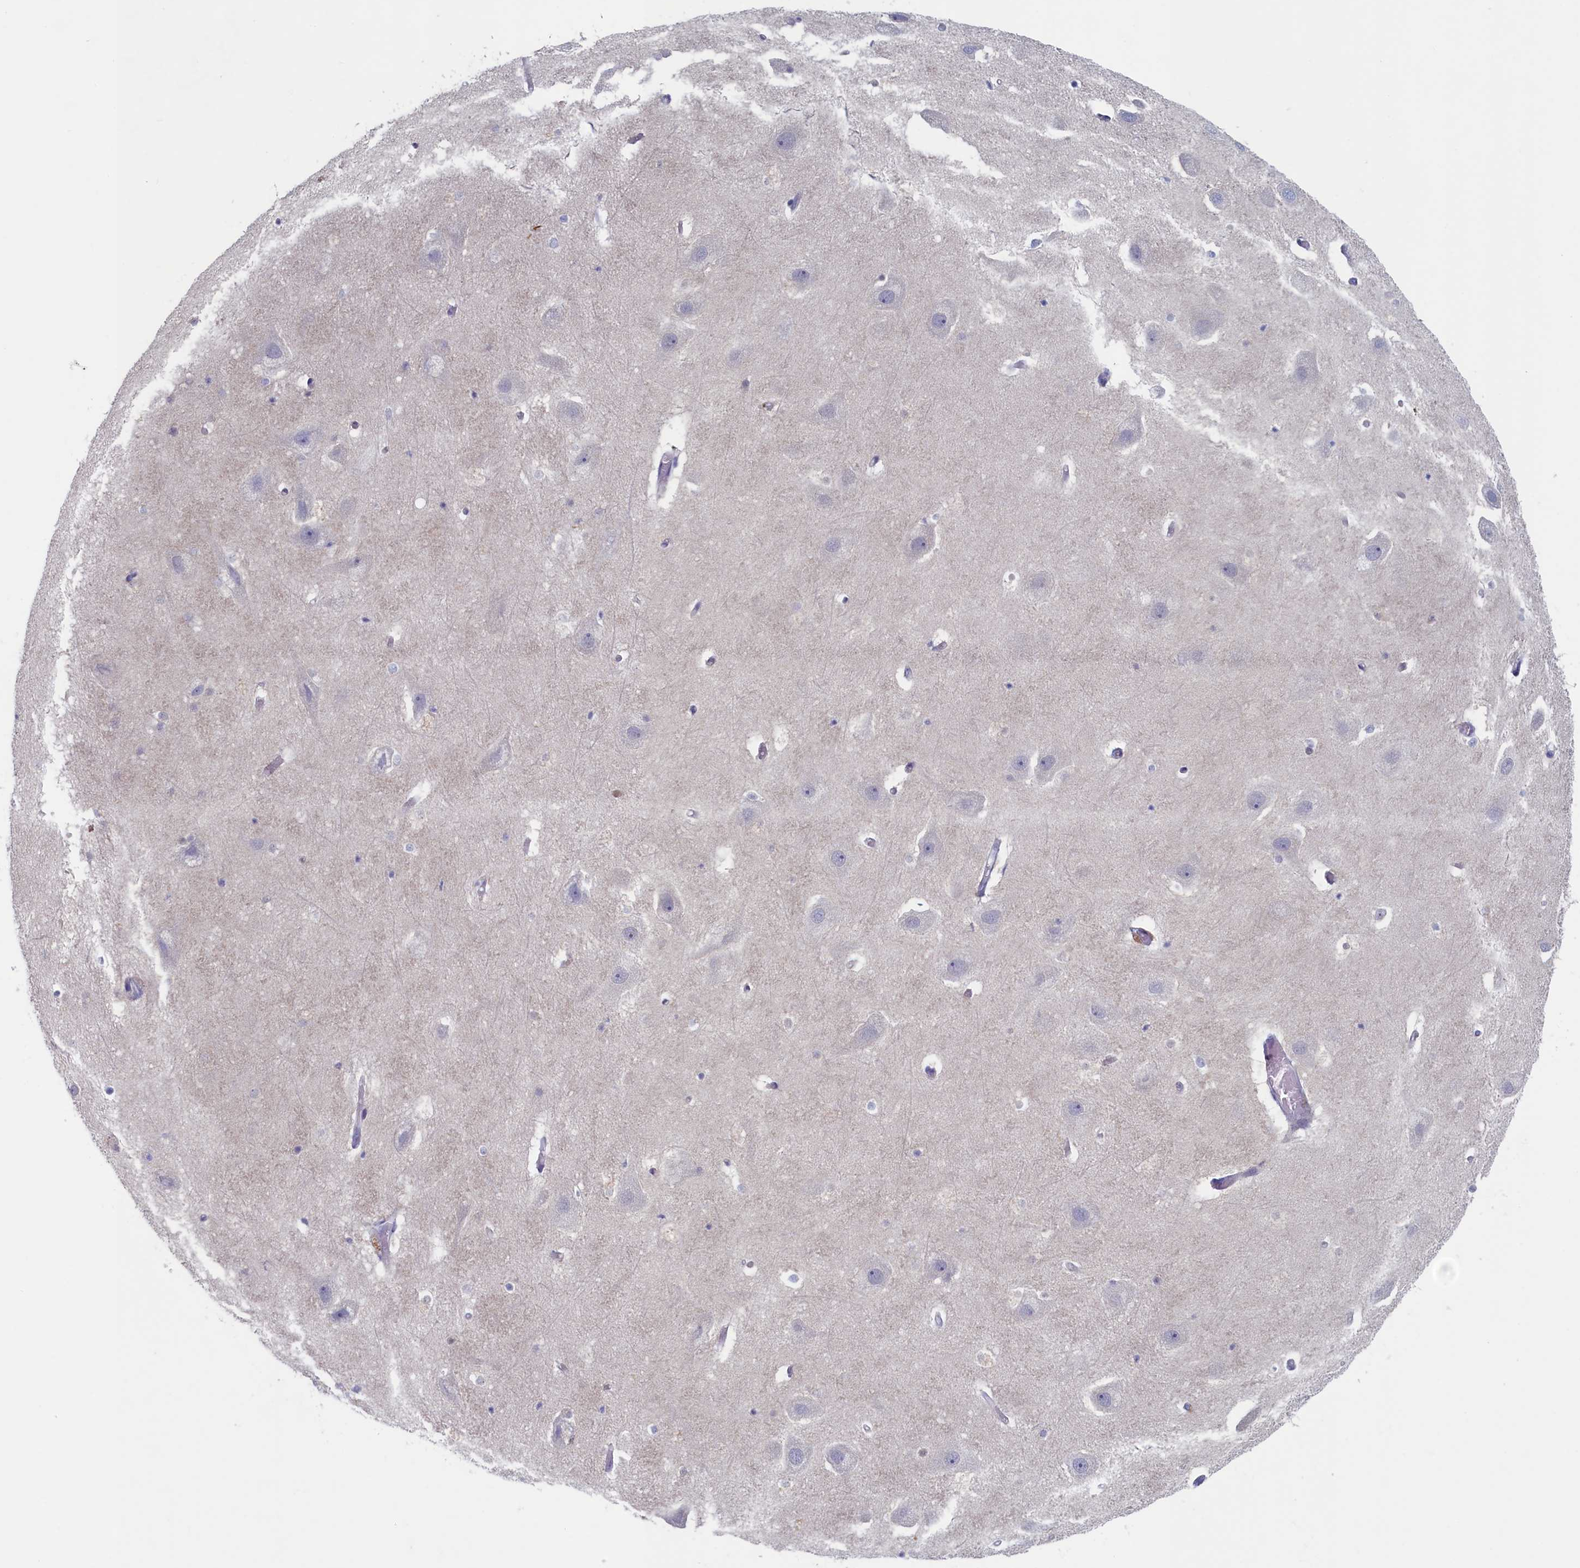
{"staining": {"intensity": "negative", "quantity": "none", "location": "none"}, "tissue": "hippocampus", "cell_type": "Glial cells", "image_type": "normal", "snomed": [{"axis": "morphology", "description": "Normal tissue, NOS"}, {"axis": "topography", "description": "Hippocampus"}], "caption": "This is an IHC histopathology image of unremarkable human hippocampus. There is no staining in glial cells.", "gene": "WDR76", "patient": {"sex": "female", "age": 52}}